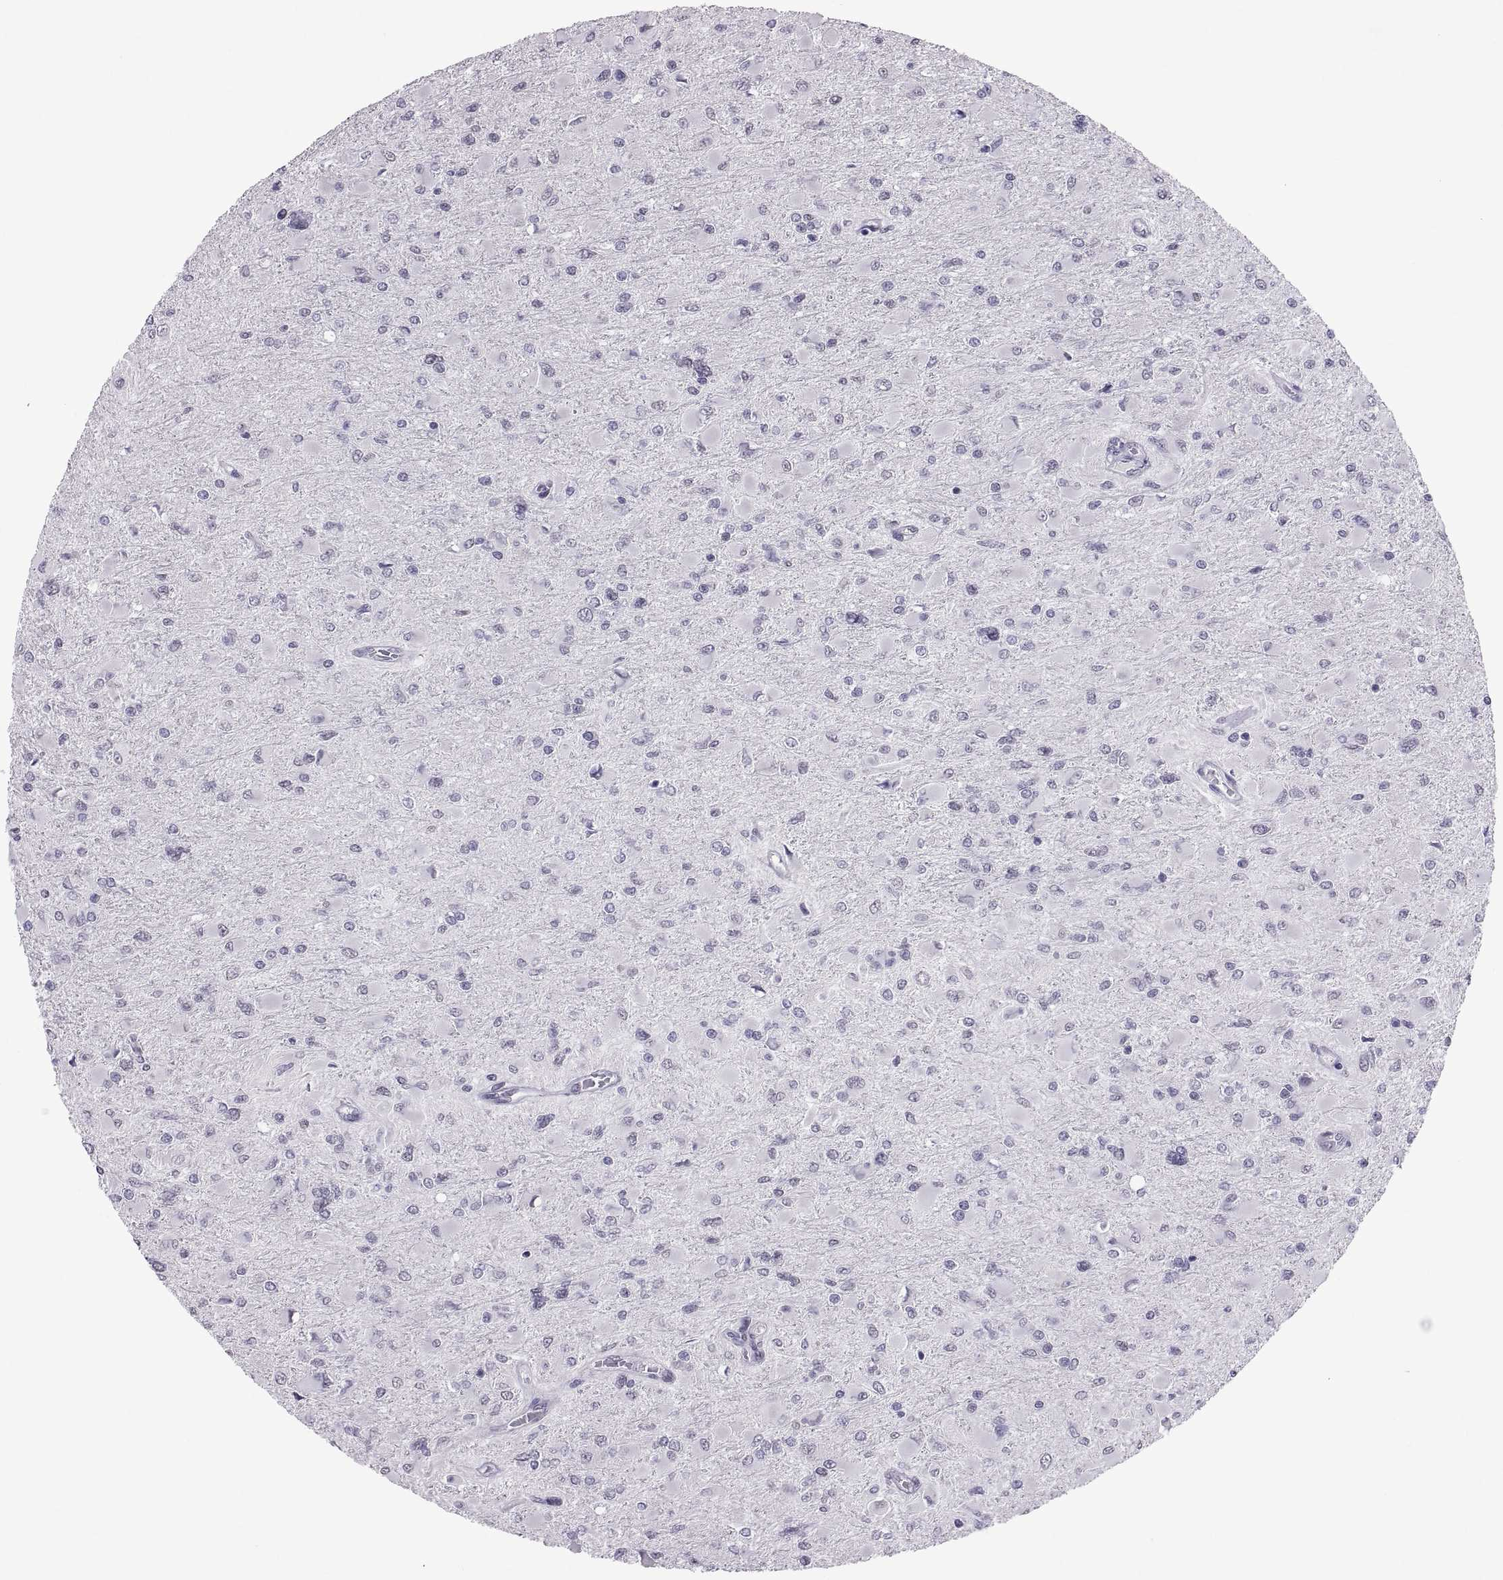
{"staining": {"intensity": "negative", "quantity": "none", "location": "none"}, "tissue": "glioma", "cell_type": "Tumor cells", "image_type": "cancer", "snomed": [{"axis": "morphology", "description": "Glioma, malignant, High grade"}, {"axis": "topography", "description": "Cerebral cortex"}], "caption": "Tumor cells are negative for brown protein staining in malignant glioma (high-grade).", "gene": "KRT77", "patient": {"sex": "female", "age": 36}}